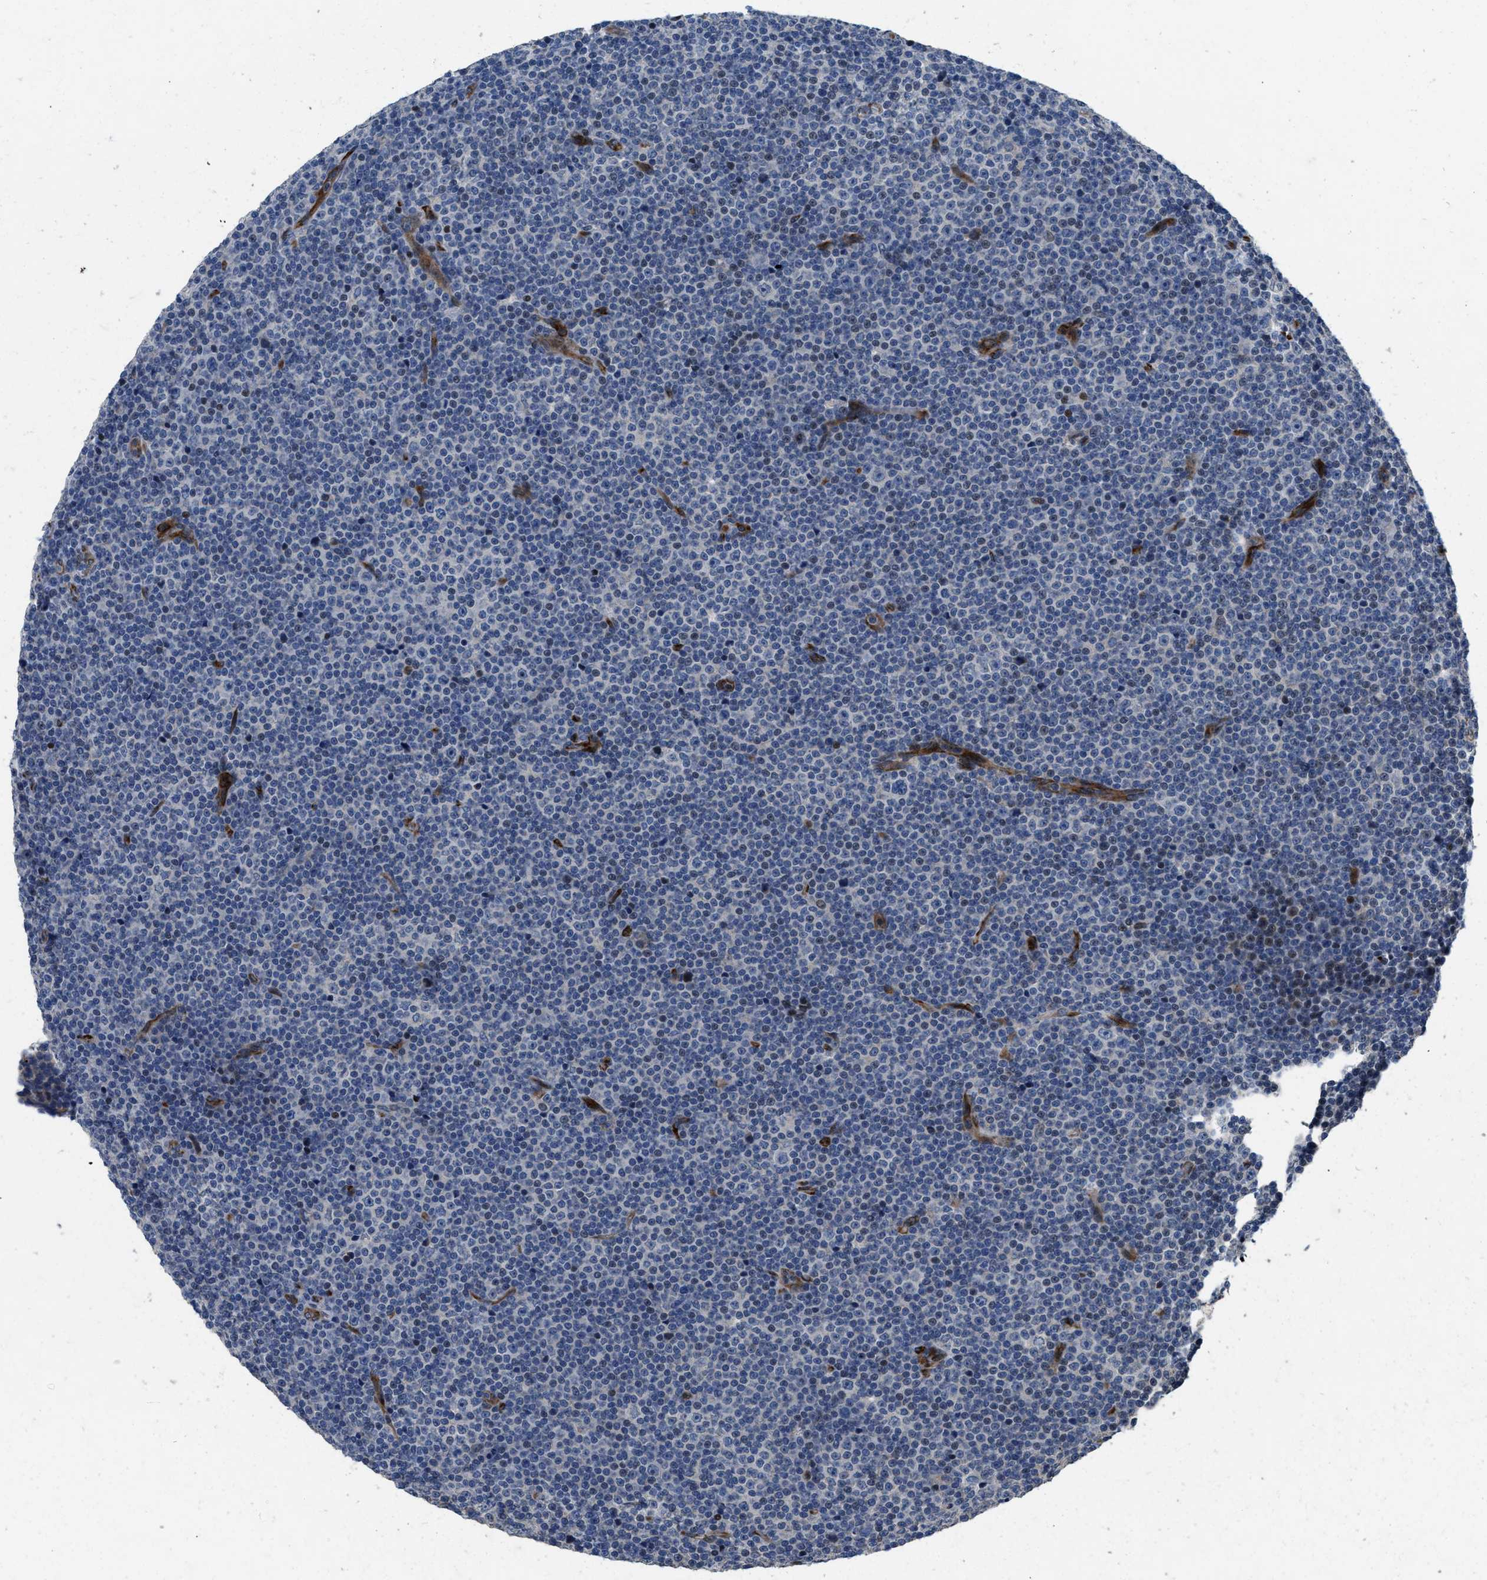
{"staining": {"intensity": "negative", "quantity": "none", "location": "none"}, "tissue": "lymphoma", "cell_type": "Tumor cells", "image_type": "cancer", "snomed": [{"axis": "morphology", "description": "Malignant lymphoma, non-Hodgkin's type, Low grade"}, {"axis": "topography", "description": "Lymph node"}], "caption": "High magnification brightfield microscopy of lymphoma stained with DAB (brown) and counterstained with hematoxylin (blue): tumor cells show no significant positivity.", "gene": "HSPA12B", "patient": {"sex": "female", "age": 67}}